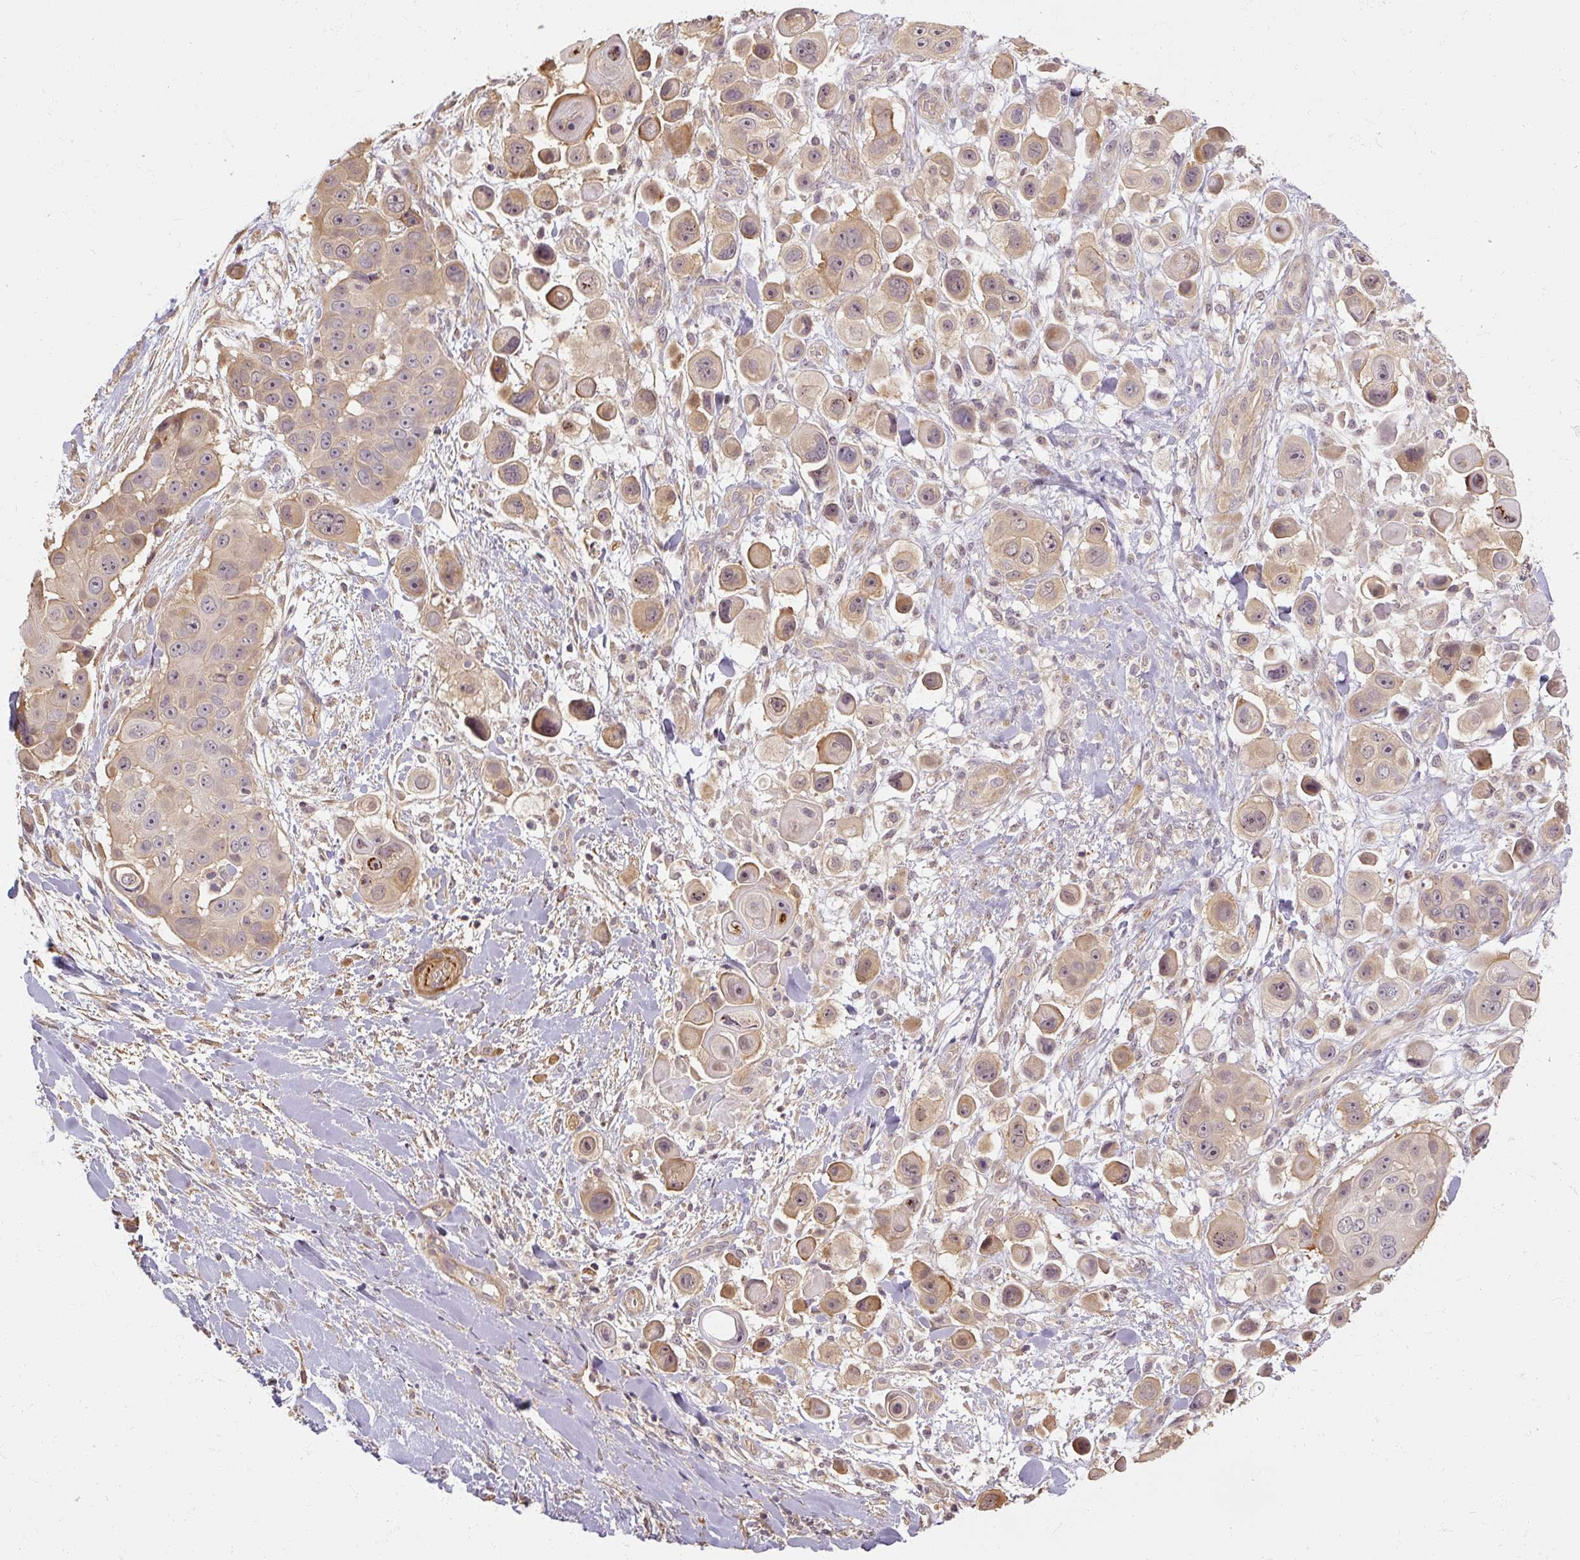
{"staining": {"intensity": "weak", "quantity": "25%-75%", "location": "cytoplasmic/membranous,nuclear"}, "tissue": "skin cancer", "cell_type": "Tumor cells", "image_type": "cancer", "snomed": [{"axis": "morphology", "description": "Squamous cell carcinoma, NOS"}, {"axis": "topography", "description": "Skin"}], "caption": "A brown stain highlights weak cytoplasmic/membranous and nuclear positivity of a protein in skin squamous cell carcinoma tumor cells.", "gene": "RB1CC1", "patient": {"sex": "male", "age": 67}}